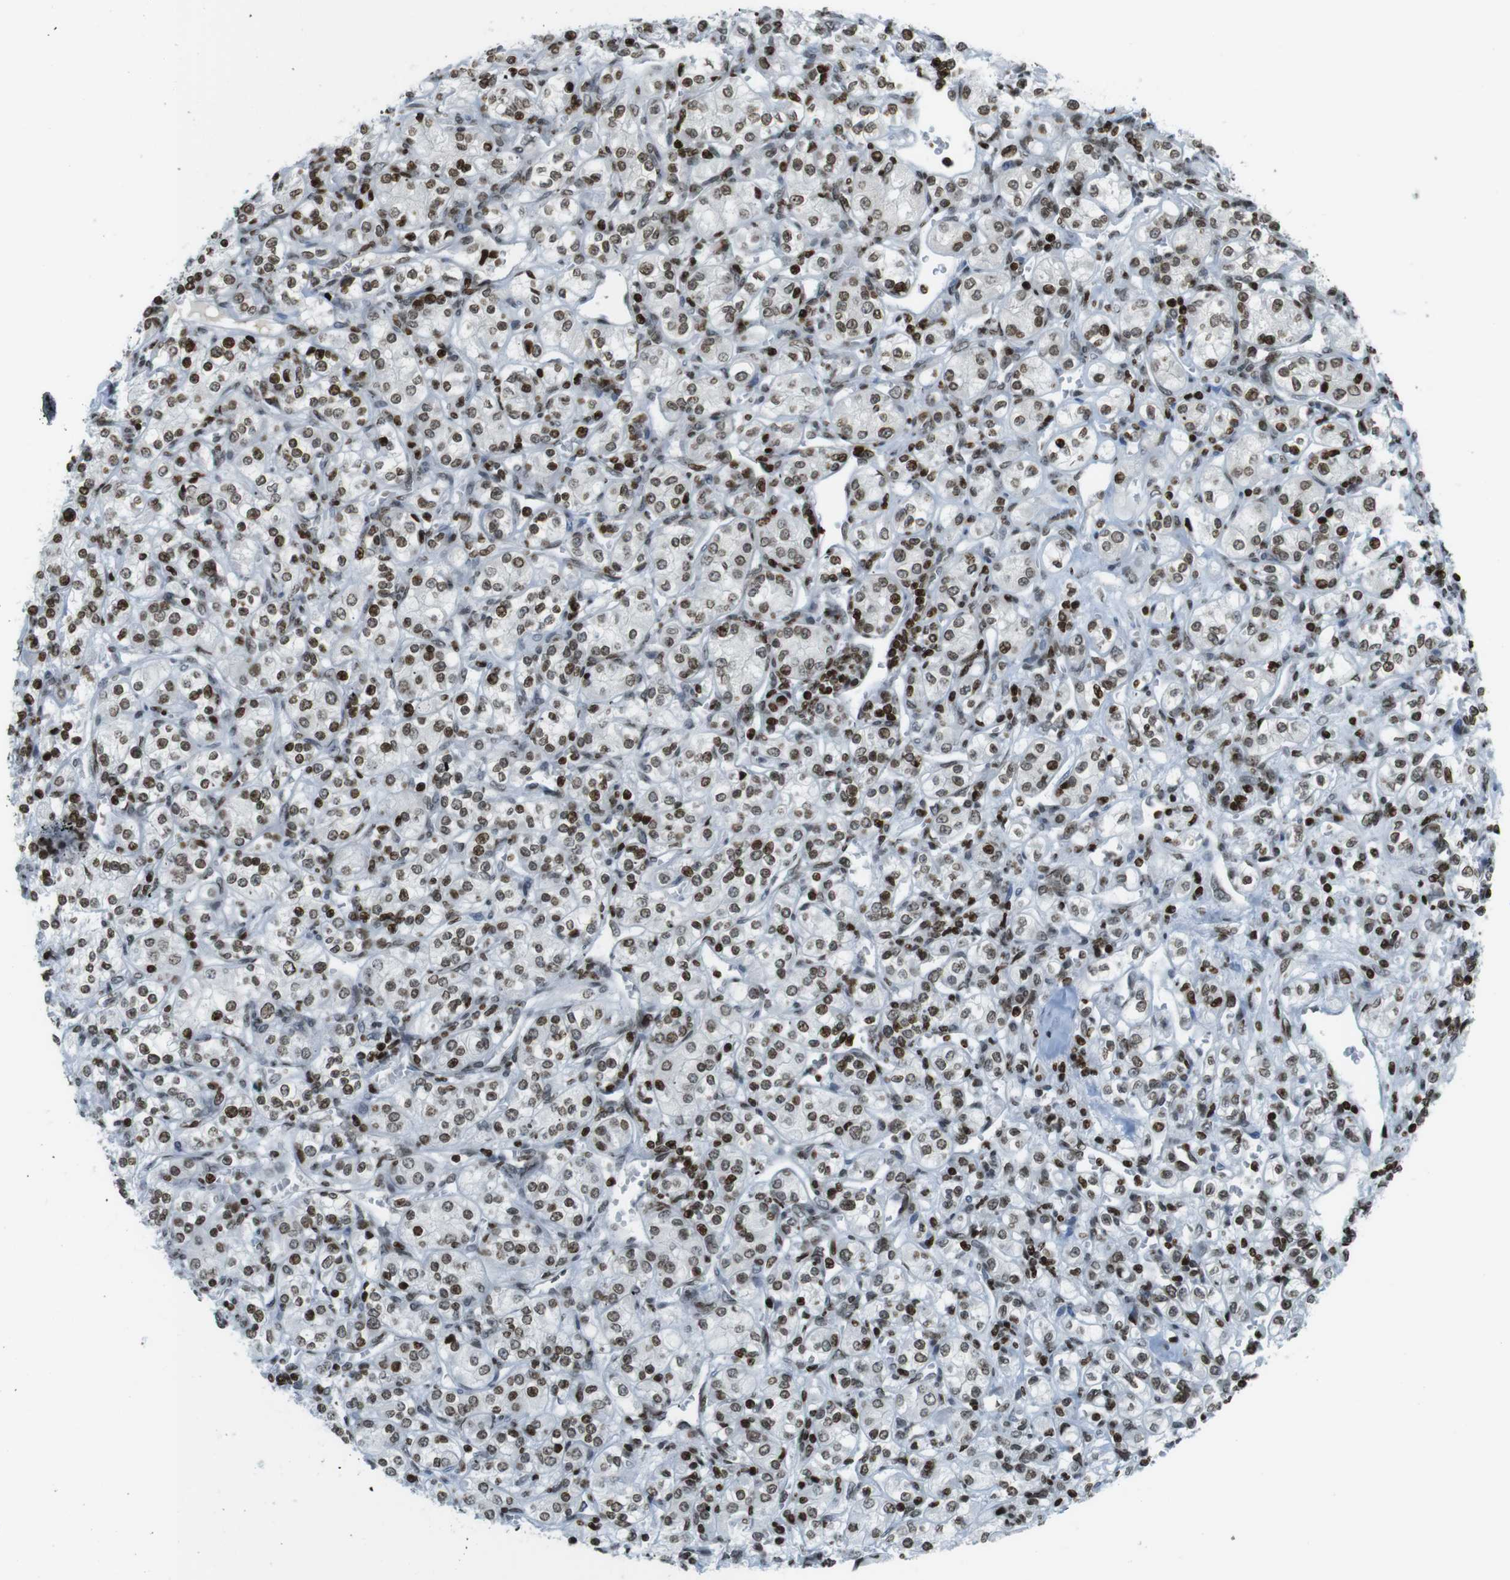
{"staining": {"intensity": "moderate", "quantity": ">75%", "location": "nuclear"}, "tissue": "renal cancer", "cell_type": "Tumor cells", "image_type": "cancer", "snomed": [{"axis": "morphology", "description": "Adenocarcinoma, NOS"}, {"axis": "topography", "description": "Kidney"}], "caption": "Moderate nuclear staining is appreciated in approximately >75% of tumor cells in renal cancer (adenocarcinoma).", "gene": "H2AC8", "patient": {"sex": "male", "age": 77}}